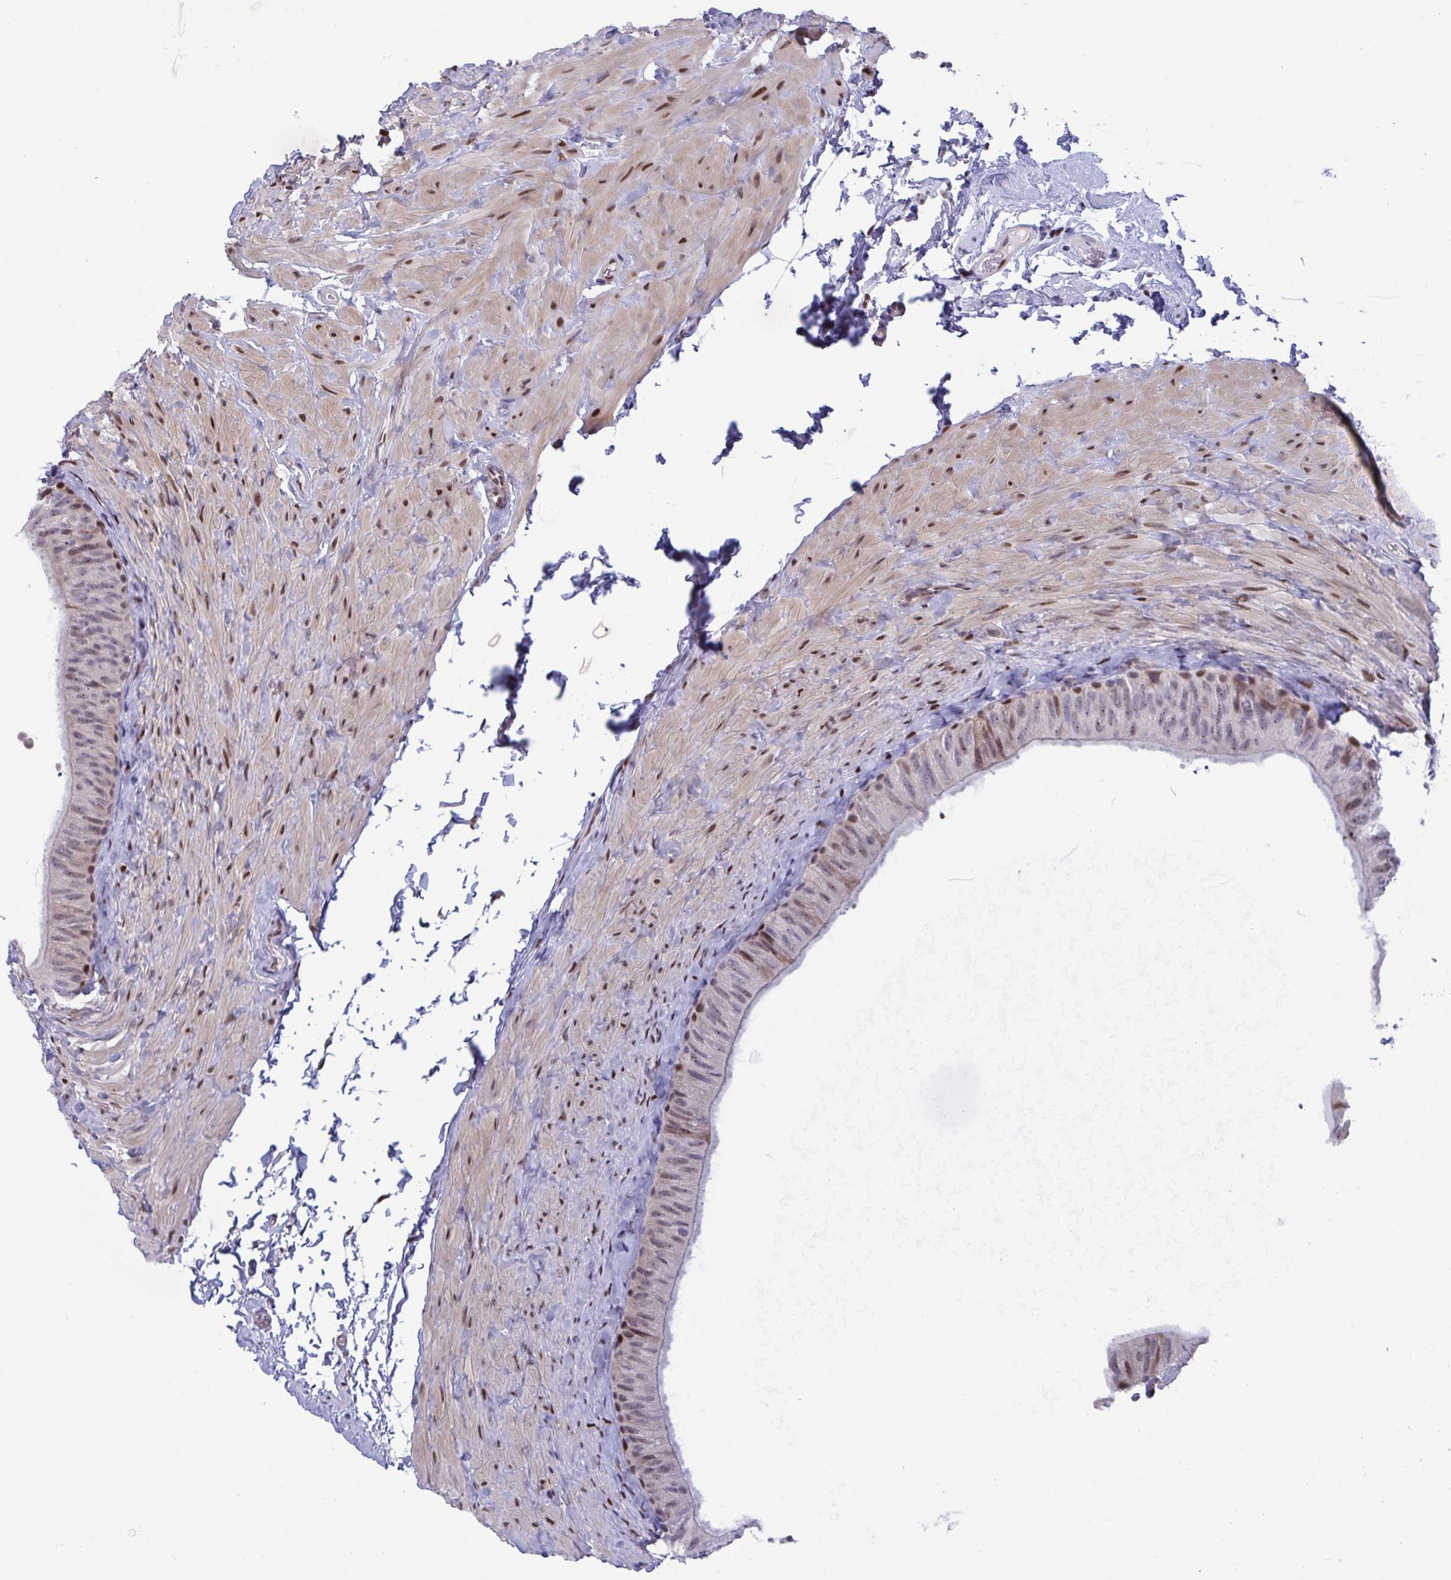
{"staining": {"intensity": "moderate", "quantity": "25%-75%", "location": "cytoplasmic/membranous,nuclear"}, "tissue": "epididymis", "cell_type": "Glandular cells", "image_type": "normal", "snomed": [{"axis": "morphology", "description": "Normal tissue, NOS"}, {"axis": "topography", "description": "Epididymis, spermatic cord, NOS"}, {"axis": "topography", "description": "Epididymis"}], "caption": "Brown immunohistochemical staining in benign human epididymis shows moderate cytoplasmic/membranous,nuclear positivity in about 25%-75% of glandular cells.", "gene": "PELI1", "patient": {"sex": "male", "age": 31}}